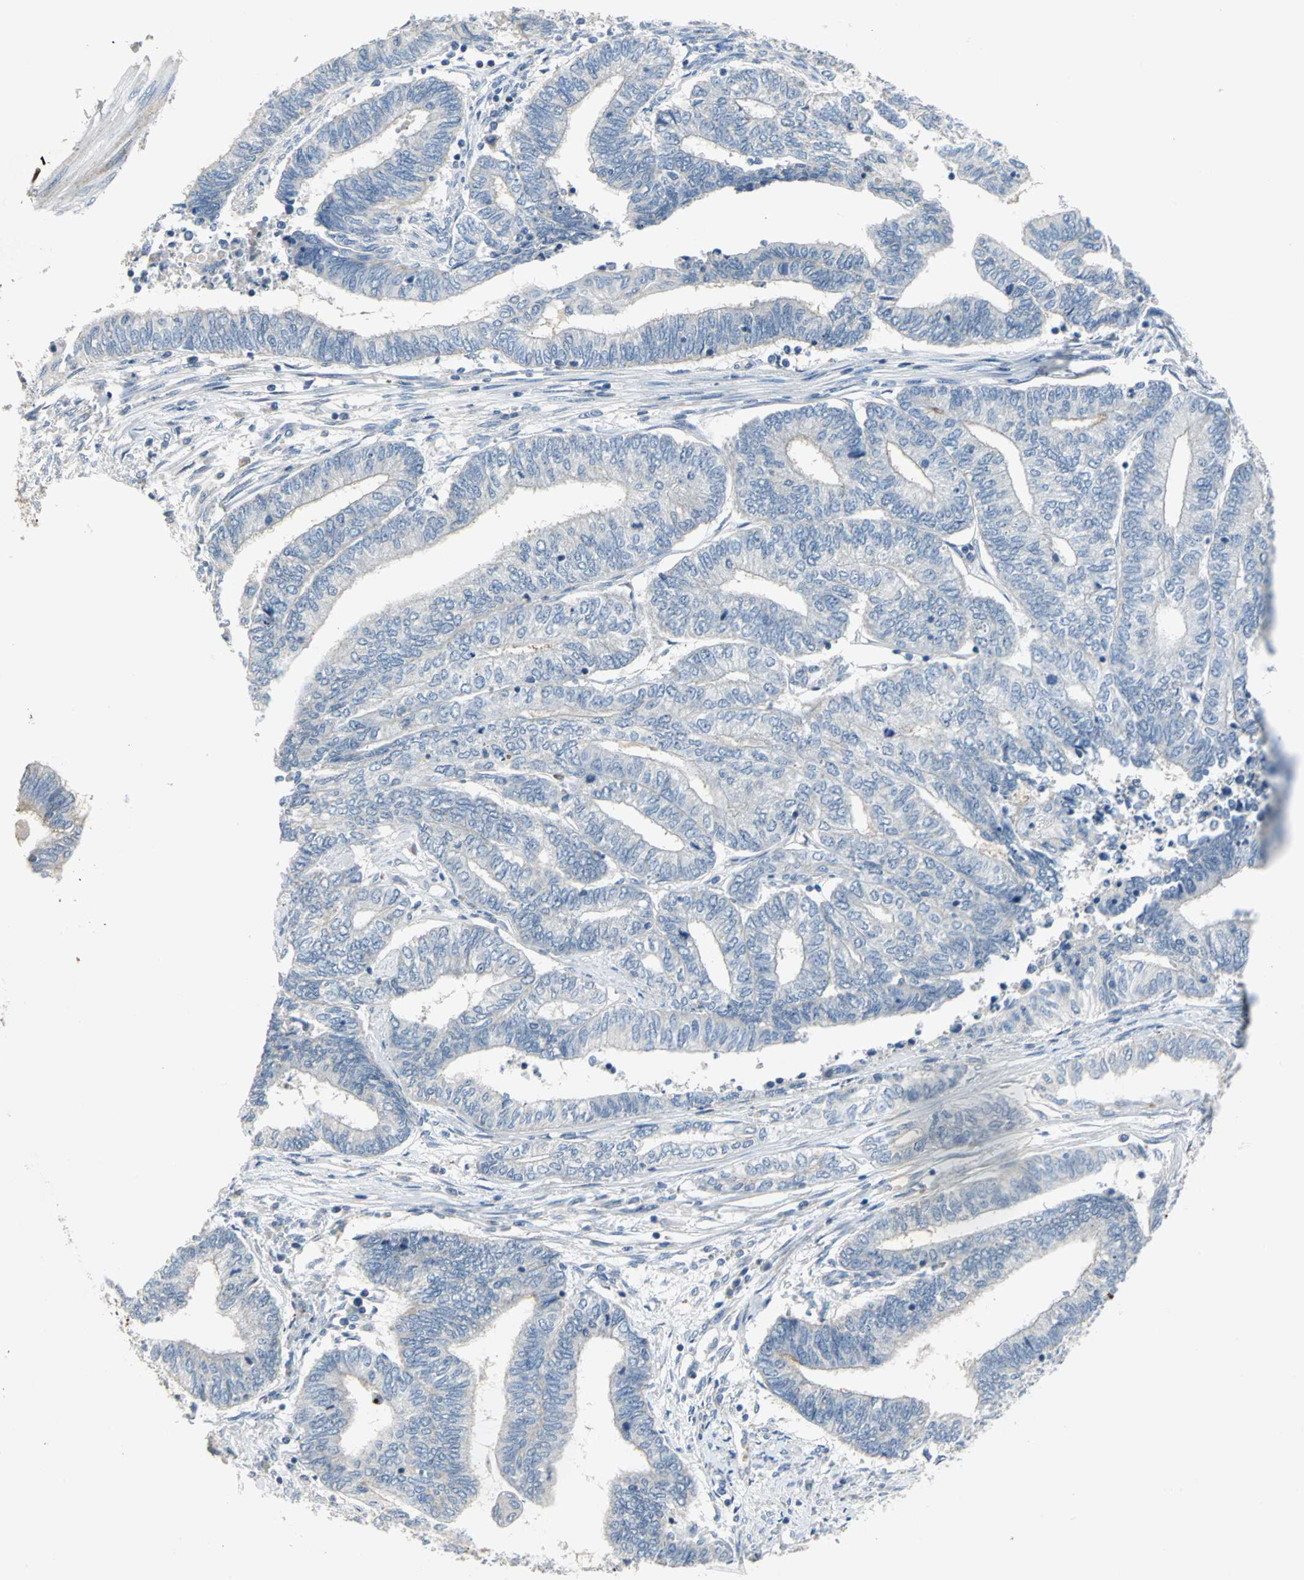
{"staining": {"intensity": "negative", "quantity": "none", "location": "none"}, "tissue": "endometrial cancer", "cell_type": "Tumor cells", "image_type": "cancer", "snomed": [{"axis": "morphology", "description": "Adenocarcinoma, NOS"}, {"axis": "topography", "description": "Uterus"}, {"axis": "topography", "description": "Endometrium"}], "caption": "A photomicrograph of human endometrial cancer is negative for staining in tumor cells.", "gene": "SPPL2B", "patient": {"sex": "female", "age": 70}}